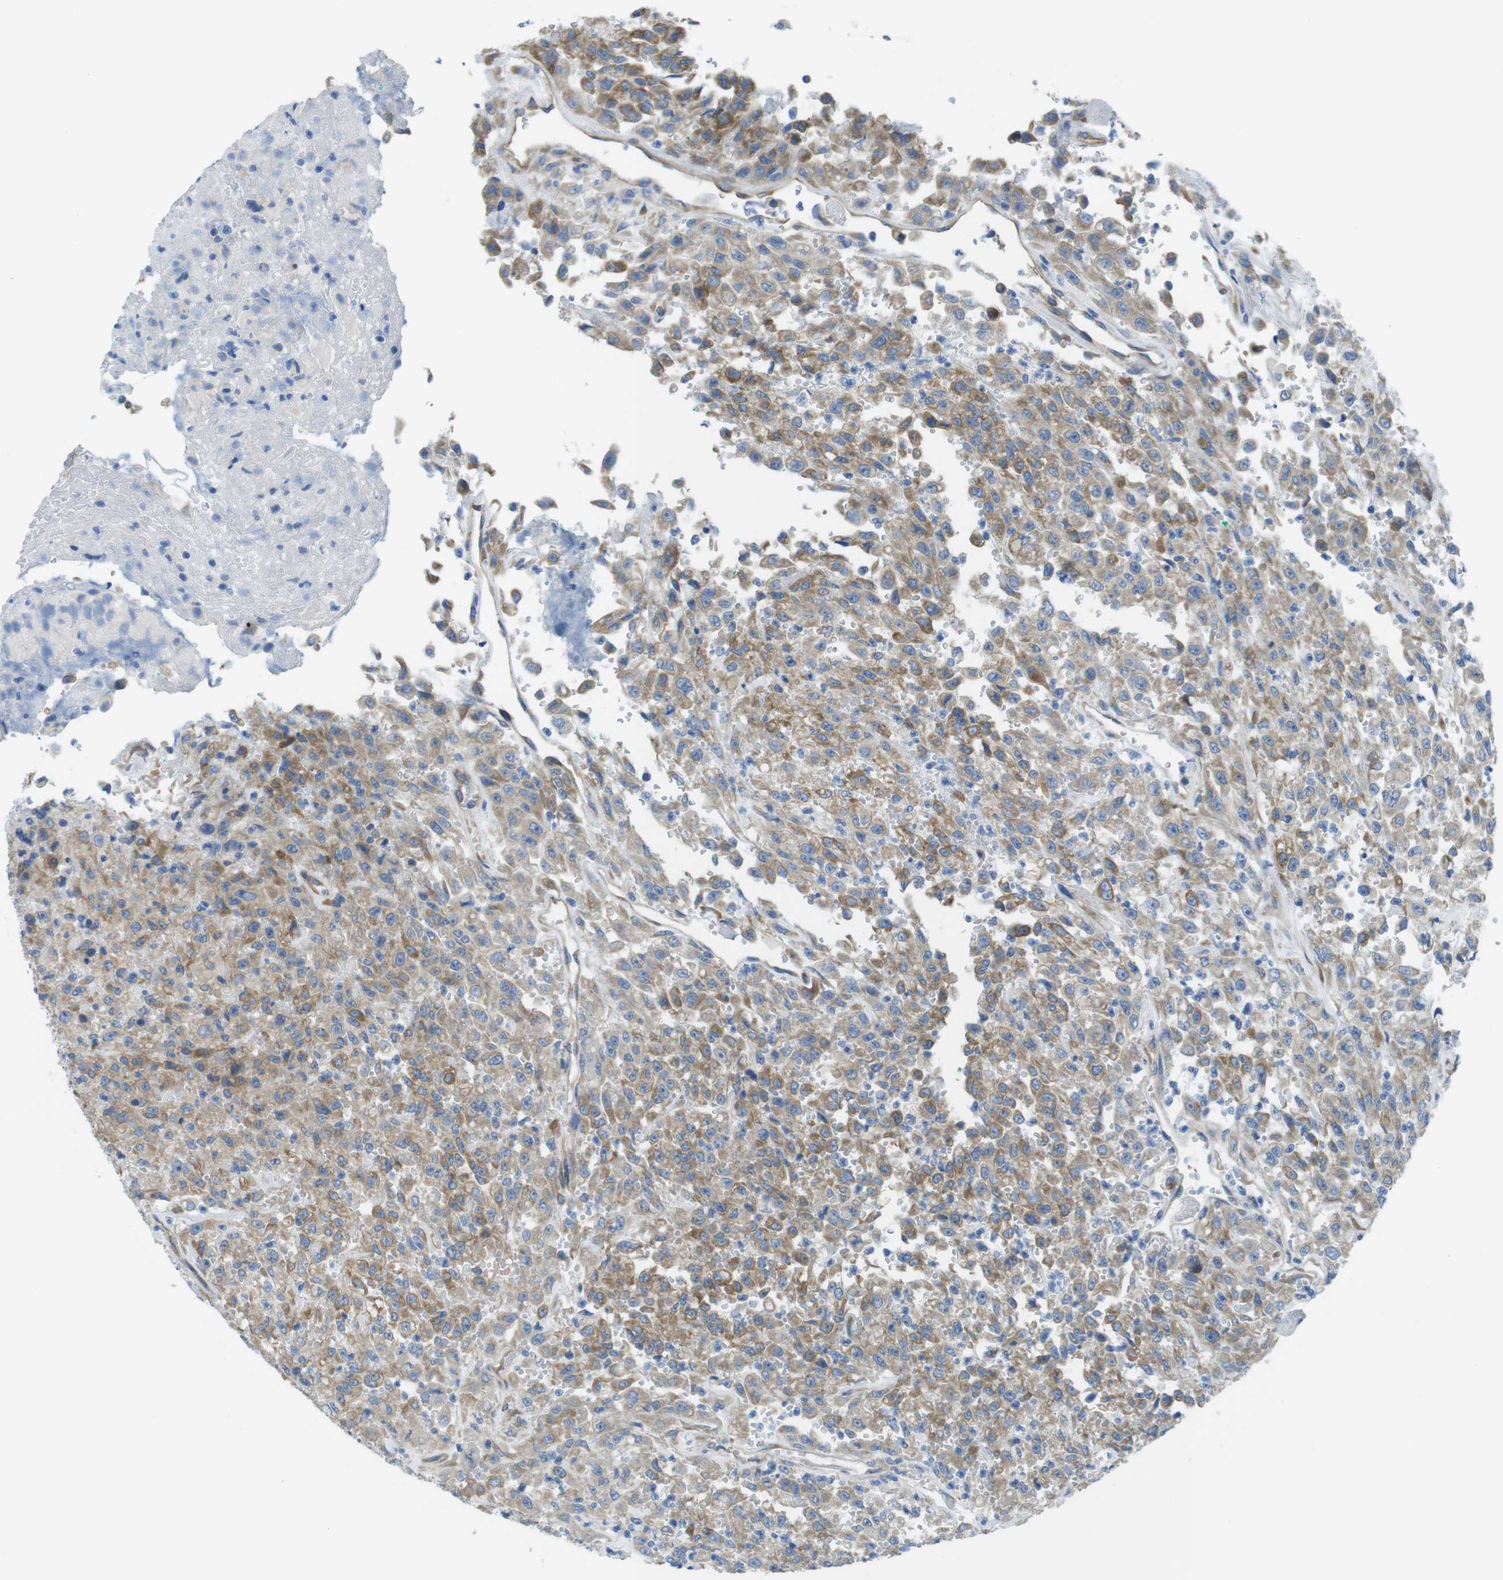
{"staining": {"intensity": "moderate", "quantity": ">75%", "location": "cytoplasmic/membranous"}, "tissue": "urothelial cancer", "cell_type": "Tumor cells", "image_type": "cancer", "snomed": [{"axis": "morphology", "description": "Urothelial carcinoma, High grade"}, {"axis": "topography", "description": "Urinary bladder"}], "caption": "Urothelial carcinoma (high-grade) stained for a protein (brown) exhibits moderate cytoplasmic/membranous positive positivity in approximately >75% of tumor cells.", "gene": "TMEM234", "patient": {"sex": "male", "age": 46}}